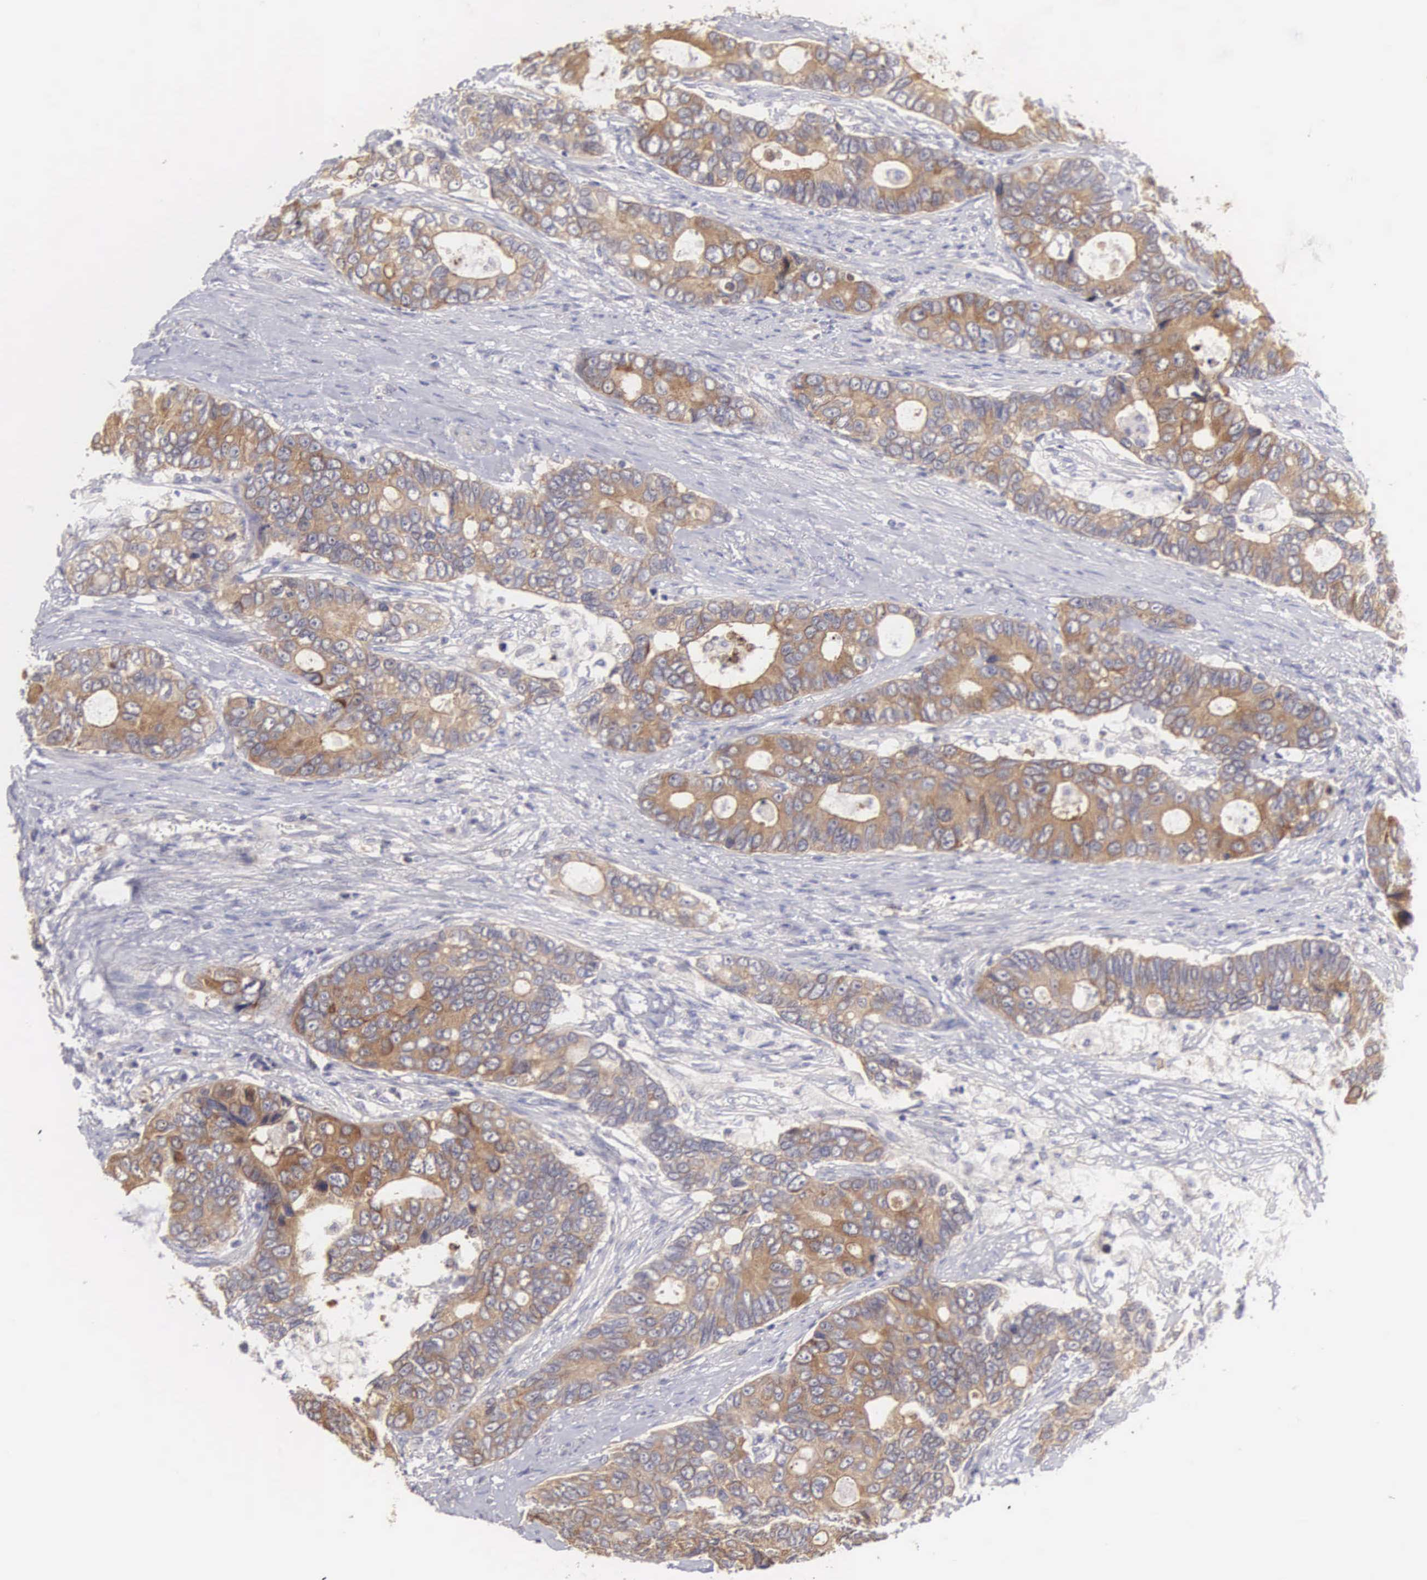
{"staining": {"intensity": "strong", "quantity": ">75%", "location": "cytoplasmic/membranous"}, "tissue": "colorectal cancer", "cell_type": "Tumor cells", "image_type": "cancer", "snomed": [{"axis": "morphology", "description": "Adenocarcinoma, NOS"}, {"axis": "topography", "description": "Rectum"}], "caption": "About >75% of tumor cells in colorectal adenocarcinoma demonstrate strong cytoplasmic/membranous protein positivity as visualized by brown immunohistochemical staining.", "gene": "TXLNG", "patient": {"sex": "female", "age": 67}}